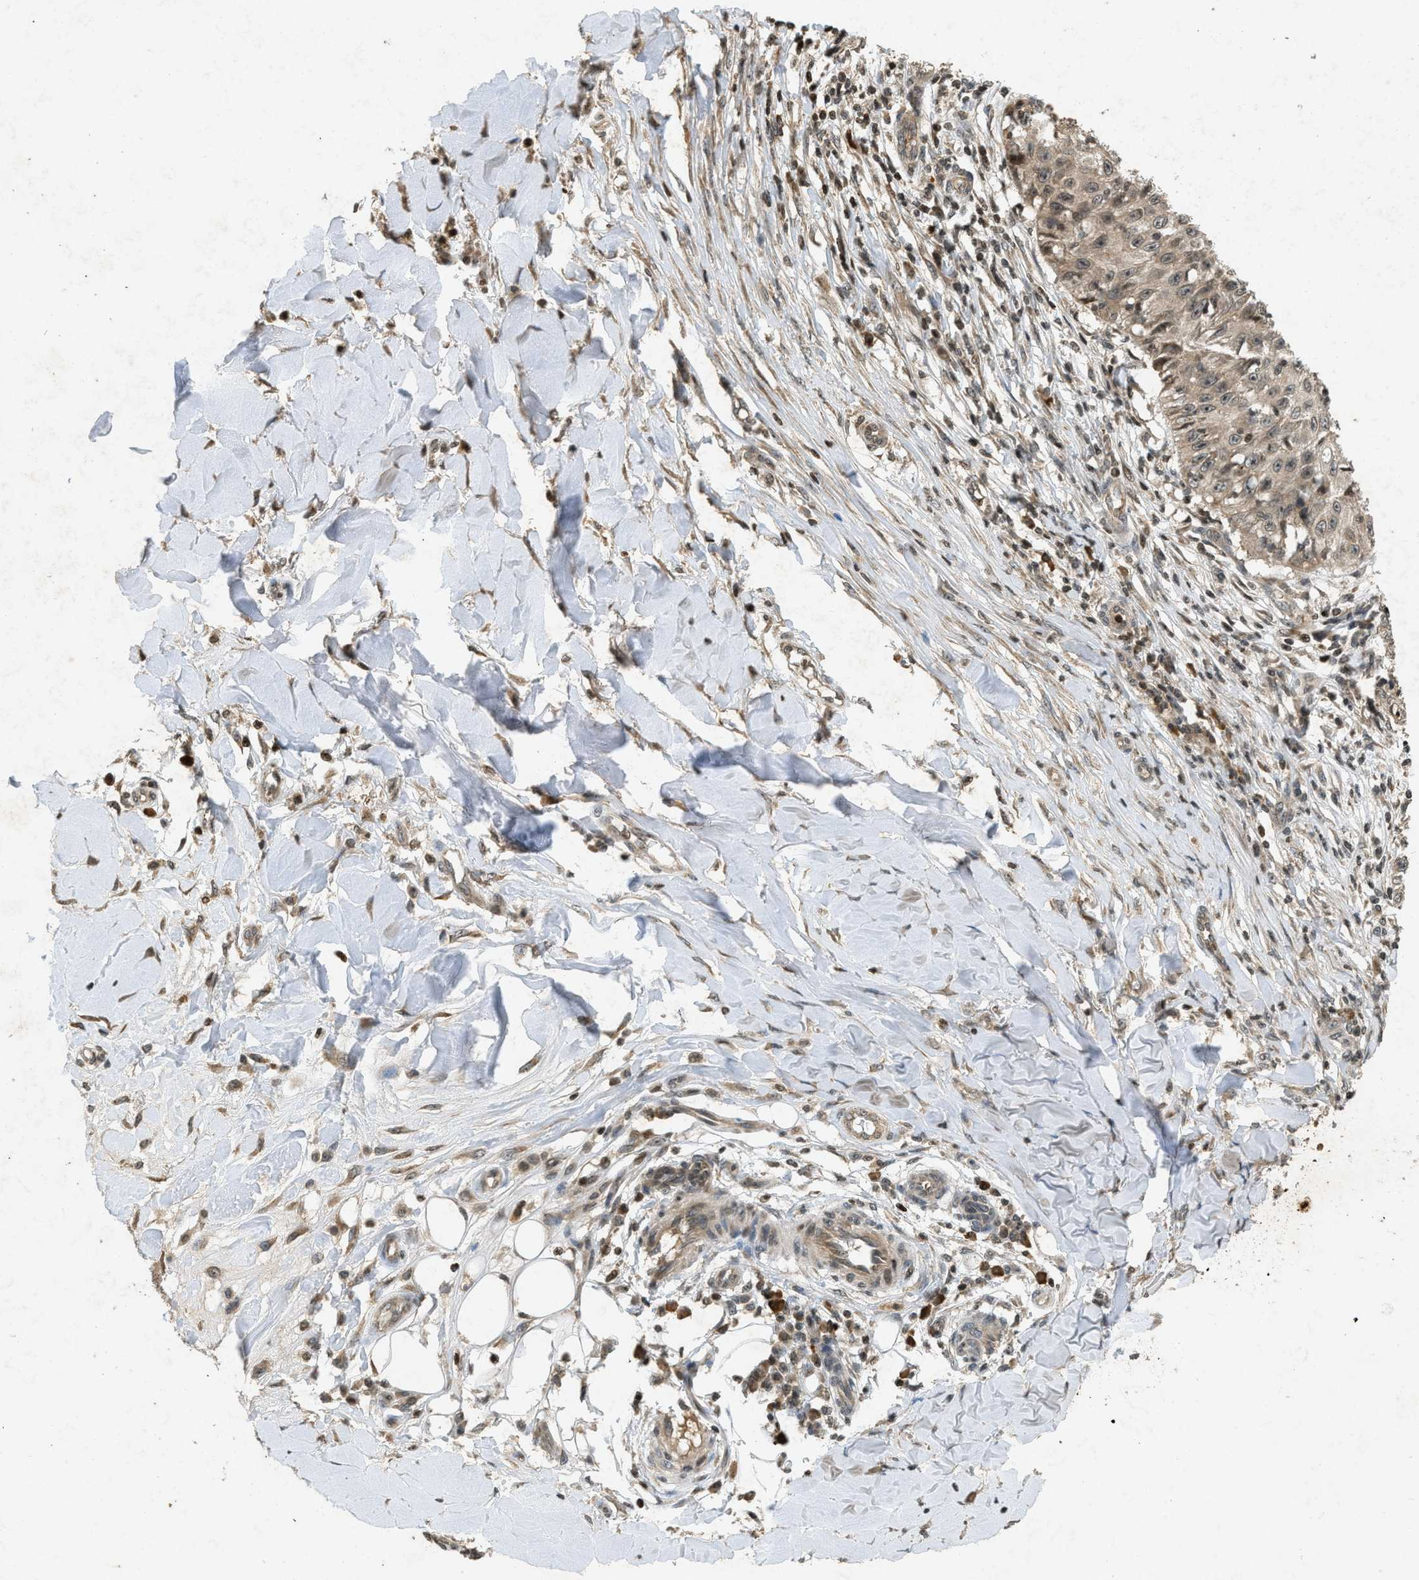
{"staining": {"intensity": "moderate", "quantity": ">75%", "location": "cytoplasmic/membranous,nuclear"}, "tissue": "skin cancer", "cell_type": "Tumor cells", "image_type": "cancer", "snomed": [{"axis": "morphology", "description": "Squamous cell carcinoma, NOS"}, {"axis": "topography", "description": "Skin"}], "caption": "Immunohistochemical staining of human skin cancer demonstrates moderate cytoplasmic/membranous and nuclear protein positivity in approximately >75% of tumor cells.", "gene": "SIAH1", "patient": {"sex": "male", "age": 86}}